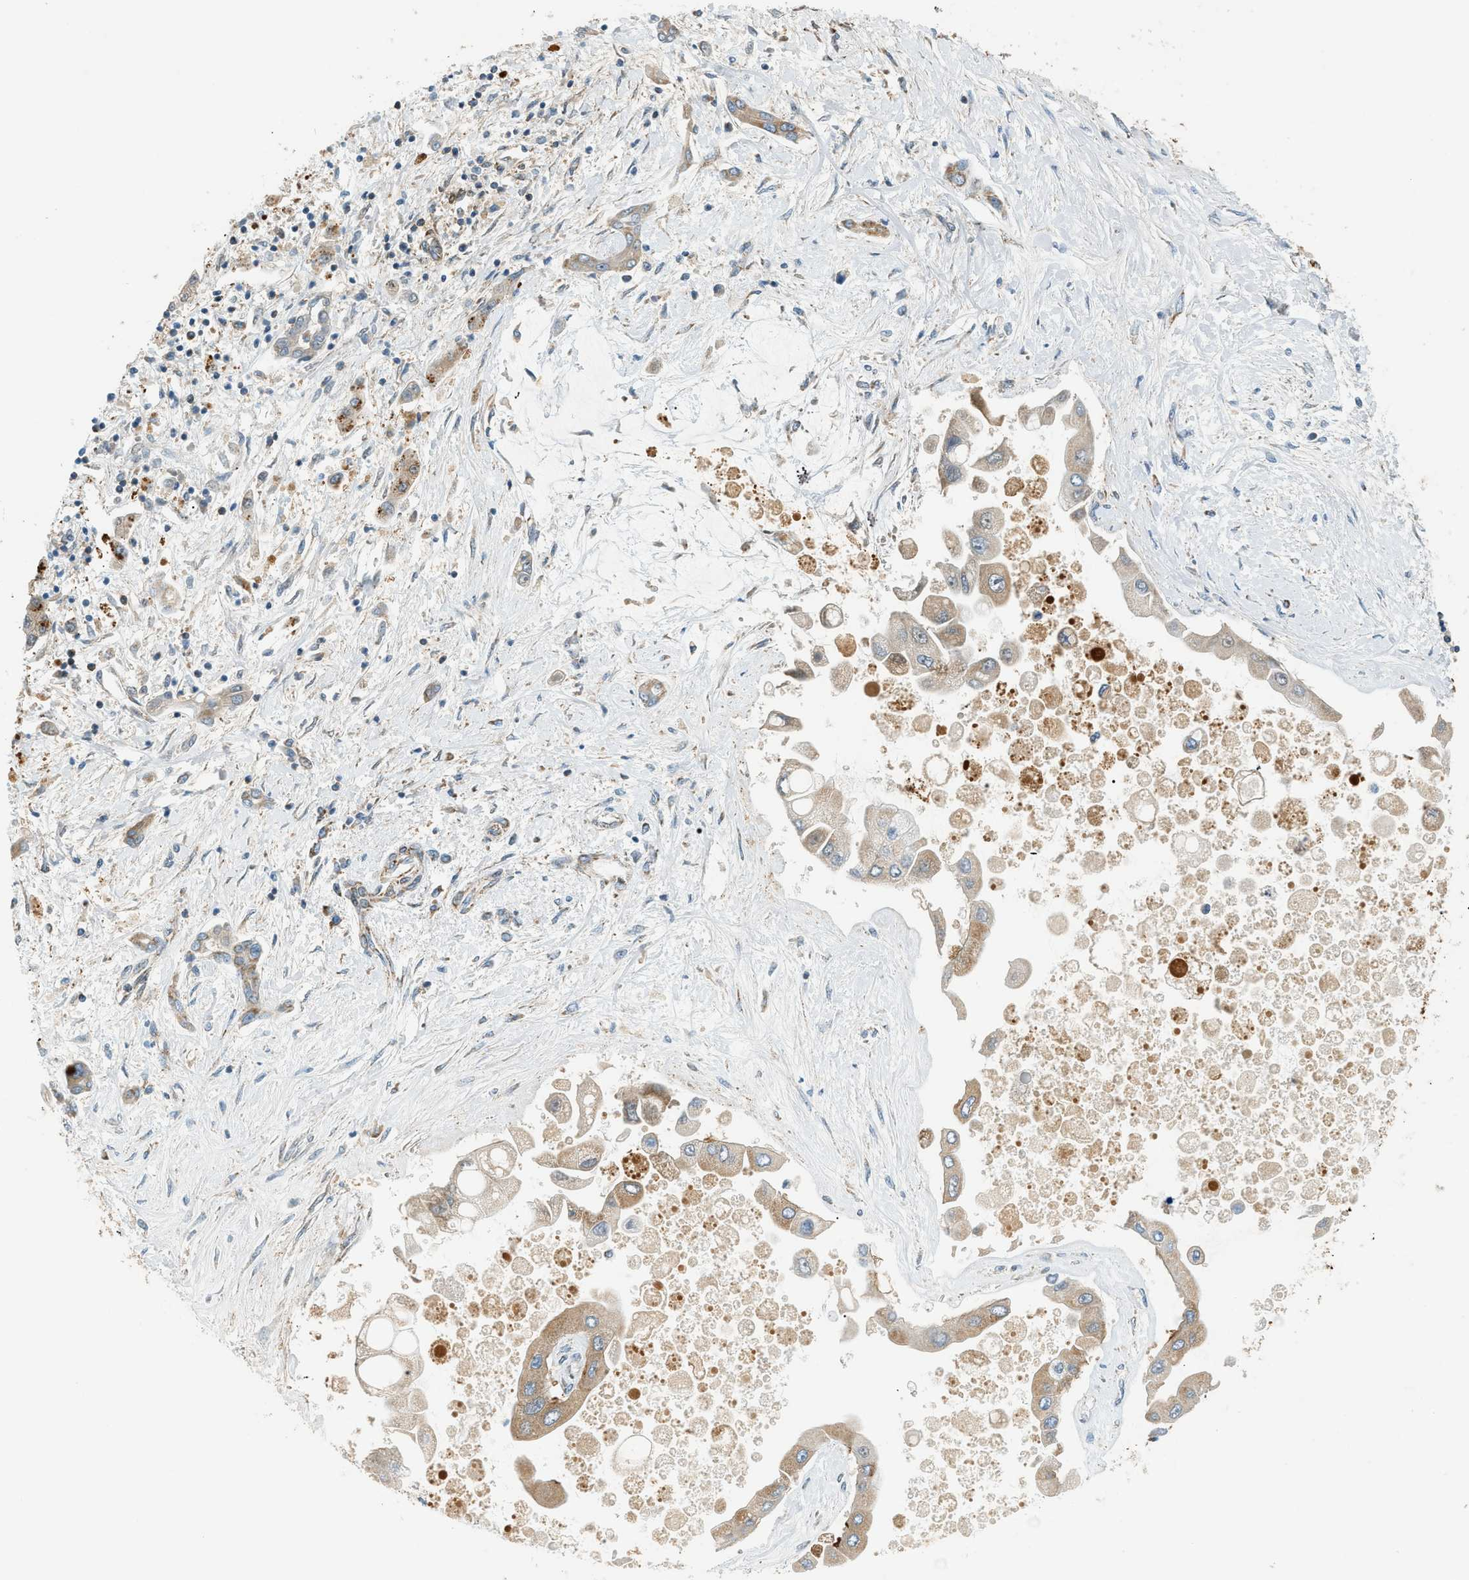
{"staining": {"intensity": "moderate", "quantity": ">75%", "location": "cytoplasmic/membranous"}, "tissue": "liver cancer", "cell_type": "Tumor cells", "image_type": "cancer", "snomed": [{"axis": "morphology", "description": "Cholangiocarcinoma"}, {"axis": "topography", "description": "Liver"}], "caption": "This is a micrograph of IHC staining of liver cancer (cholangiocarcinoma), which shows moderate expression in the cytoplasmic/membranous of tumor cells.", "gene": "PIGG", "patient": {"sex": "male", "age": 50}}